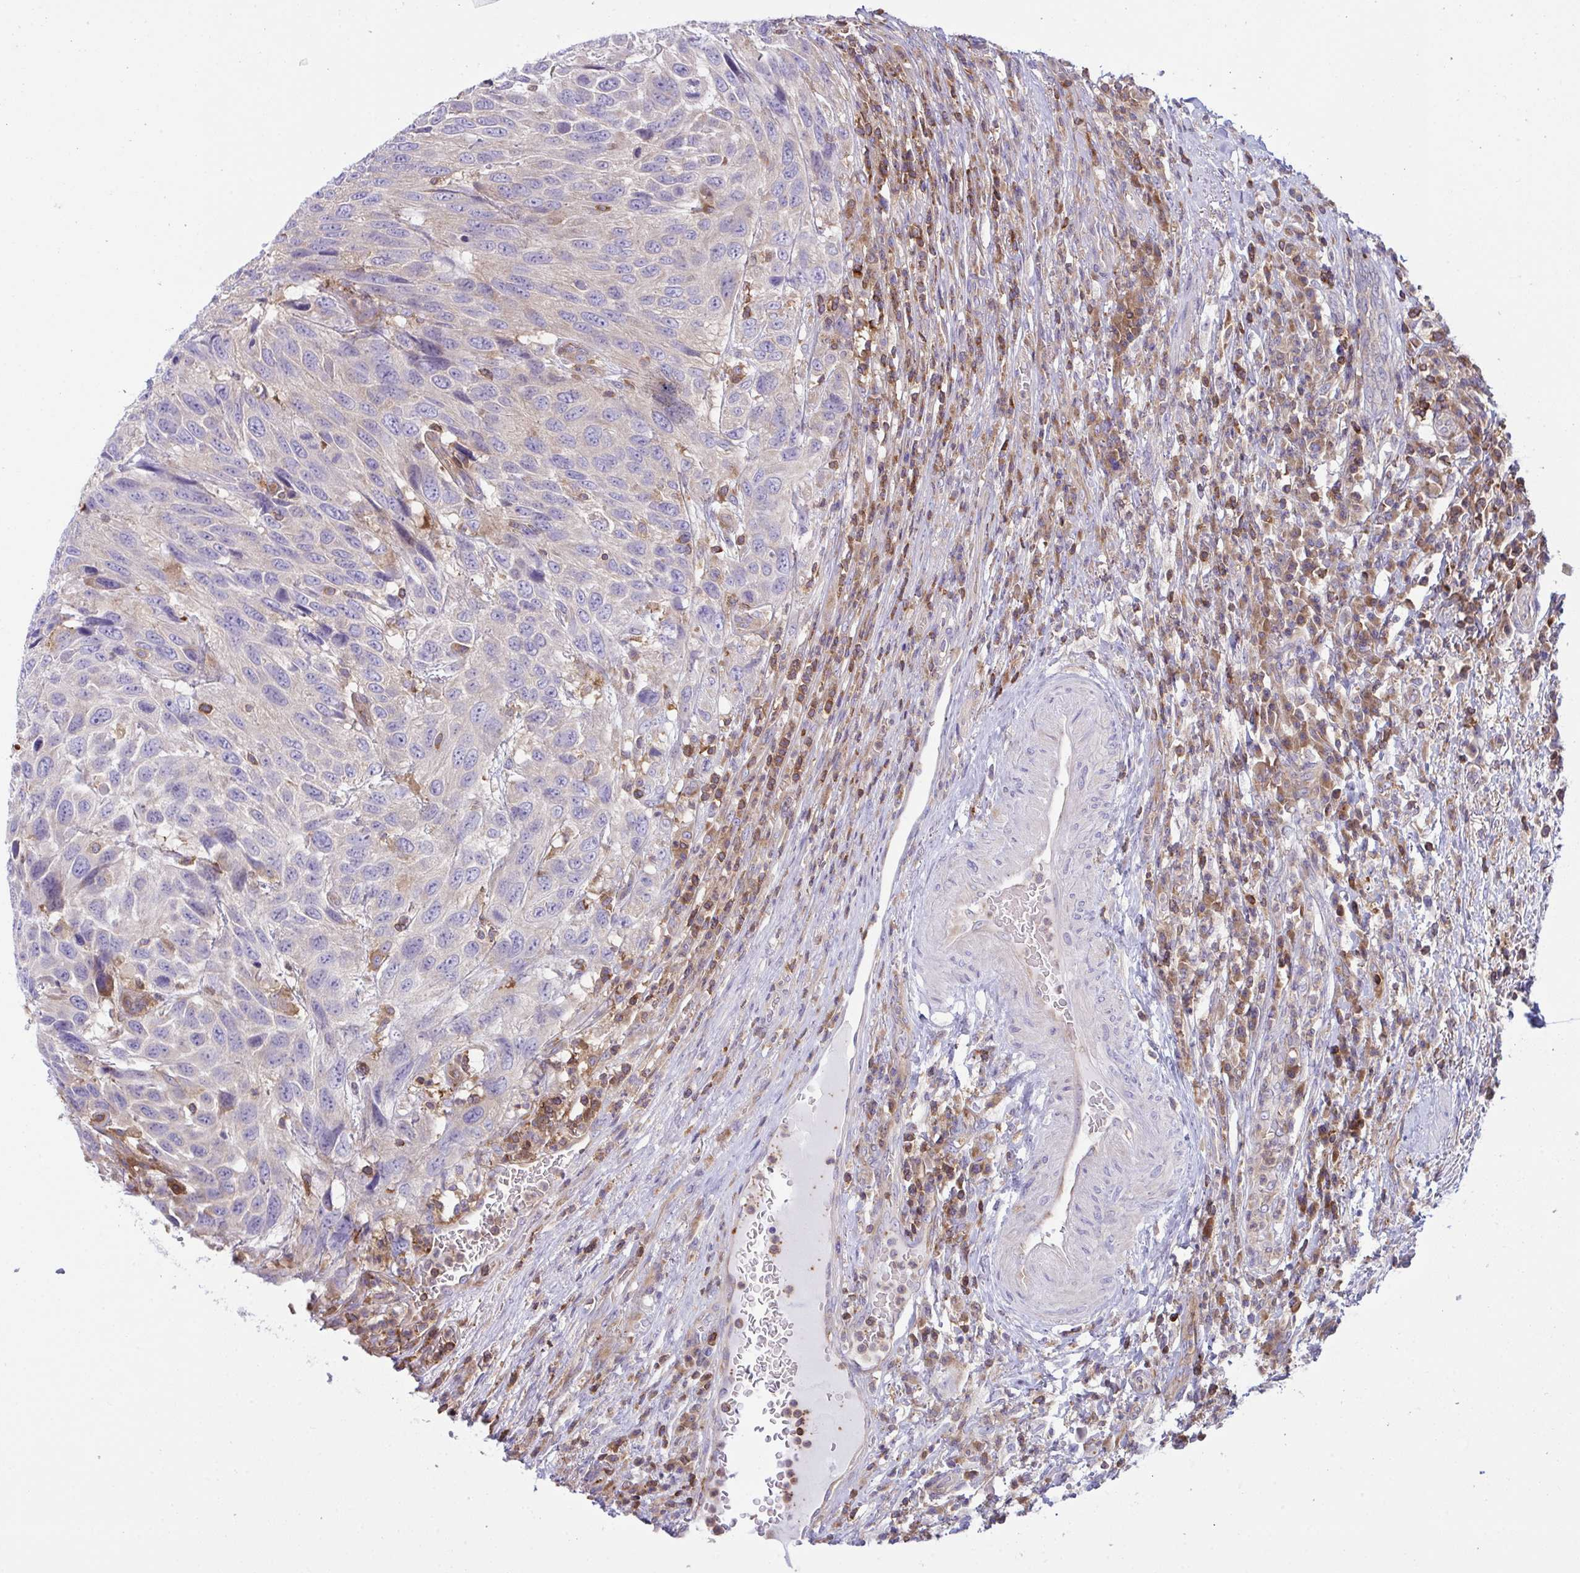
{"staining": {"intensity": "moderate", "quantity": "<25%", "location": "cytoplasmic/membranous"}, "tissue": "urothelial cancer", "cell_type": "Tumor cells", "image_type": "cancer", "snomed": [{"axis": "morphology", "description": "Urothelial carcinoma, High grade"}, {"axis": "topography", "description": "Urinary bladder"}], "caption": "Immunohistochemical staining of high-grade urothelial carcinoma demonstrates low levels of moderate cytoplasmic/membranous protein expression in approximately <25% of tumor cells.", "gene": "TSC22D3", "patient": {"sex": "female", "age": 70}}